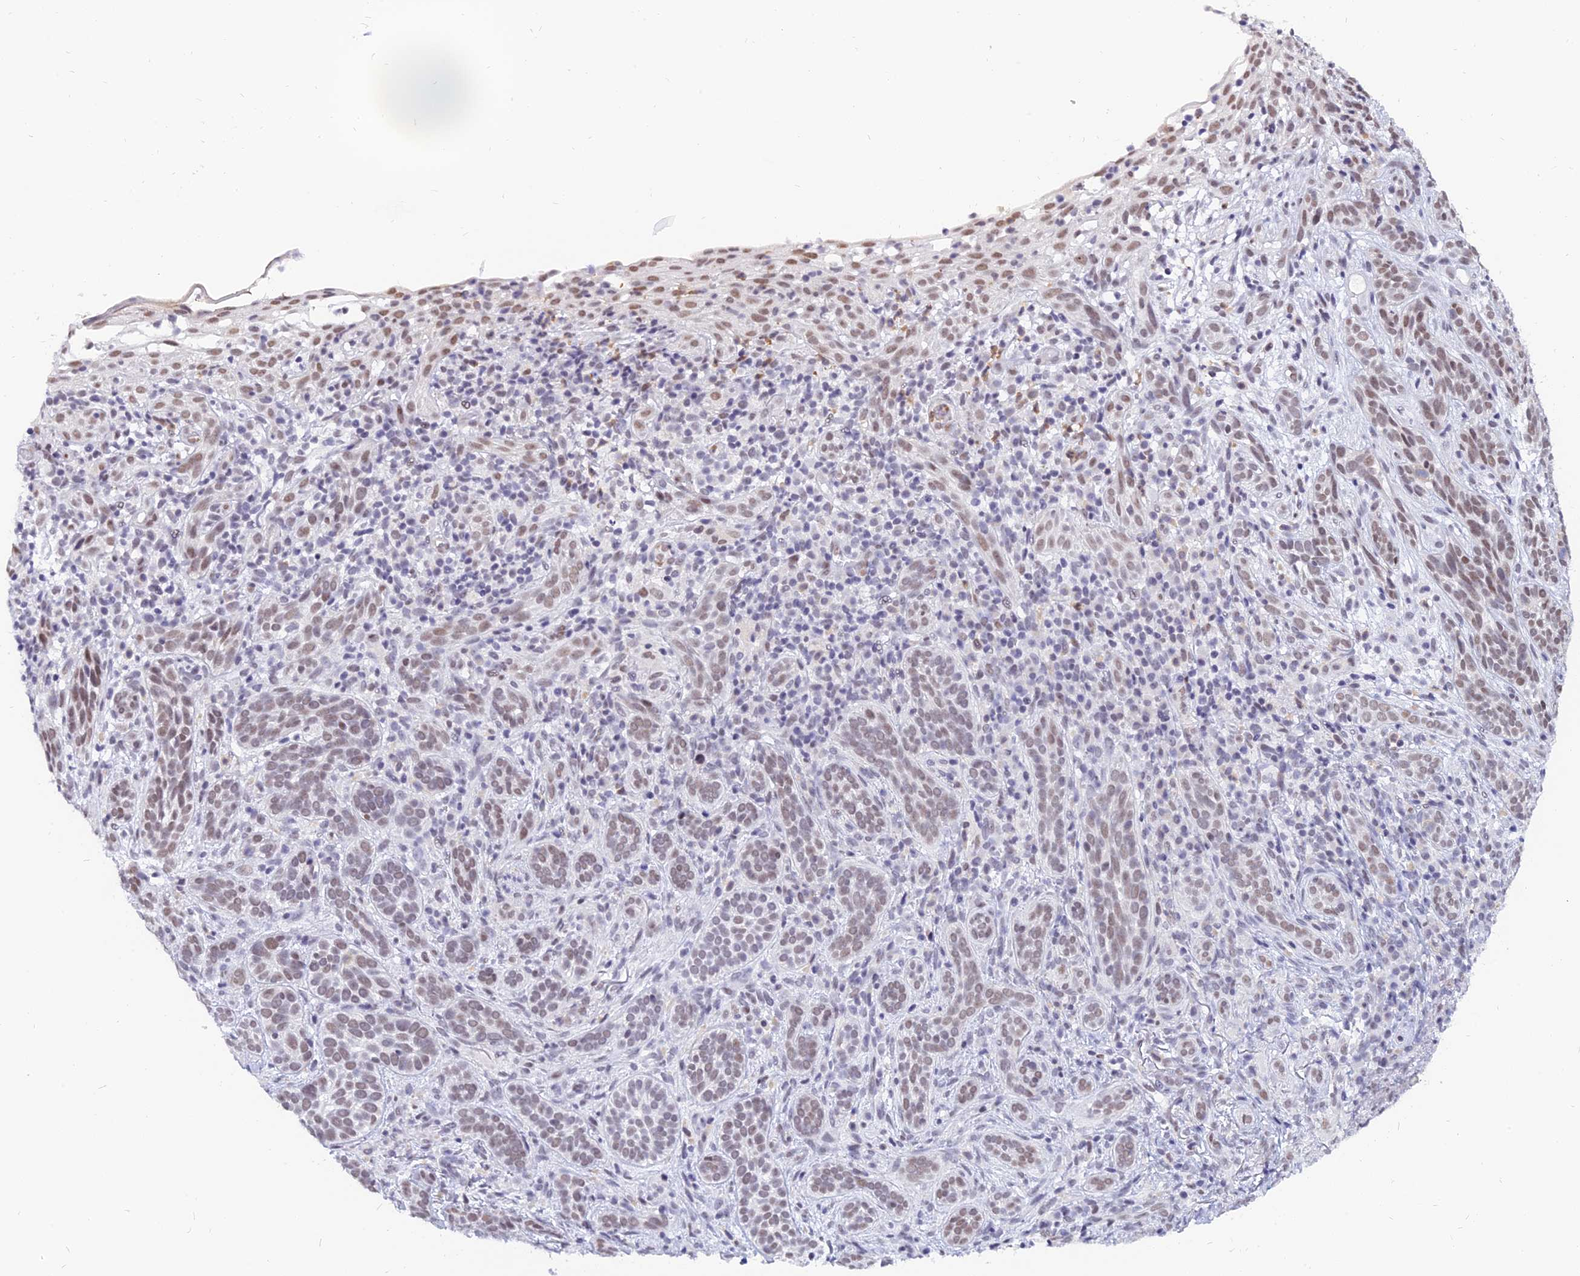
{"staining": {"intensity": "weak", "quantity": ">75%", "location": "nuclear"}, "tissue": "skin cancer", "cell_type": "Tumor cells", "image_type": "cancer", "snomed": [{"axis": "morphology", "description": "Basal cell carcinoma"}, {"axis": "topography", "description": "Skin"}], "caption": "Brown immunohistochemical staining in skin cancer exhibits weak nuclear positivity in about >75% of tumor cells.", "gene": "DPY30", "patient": {"sex": "male", "age": 71}}